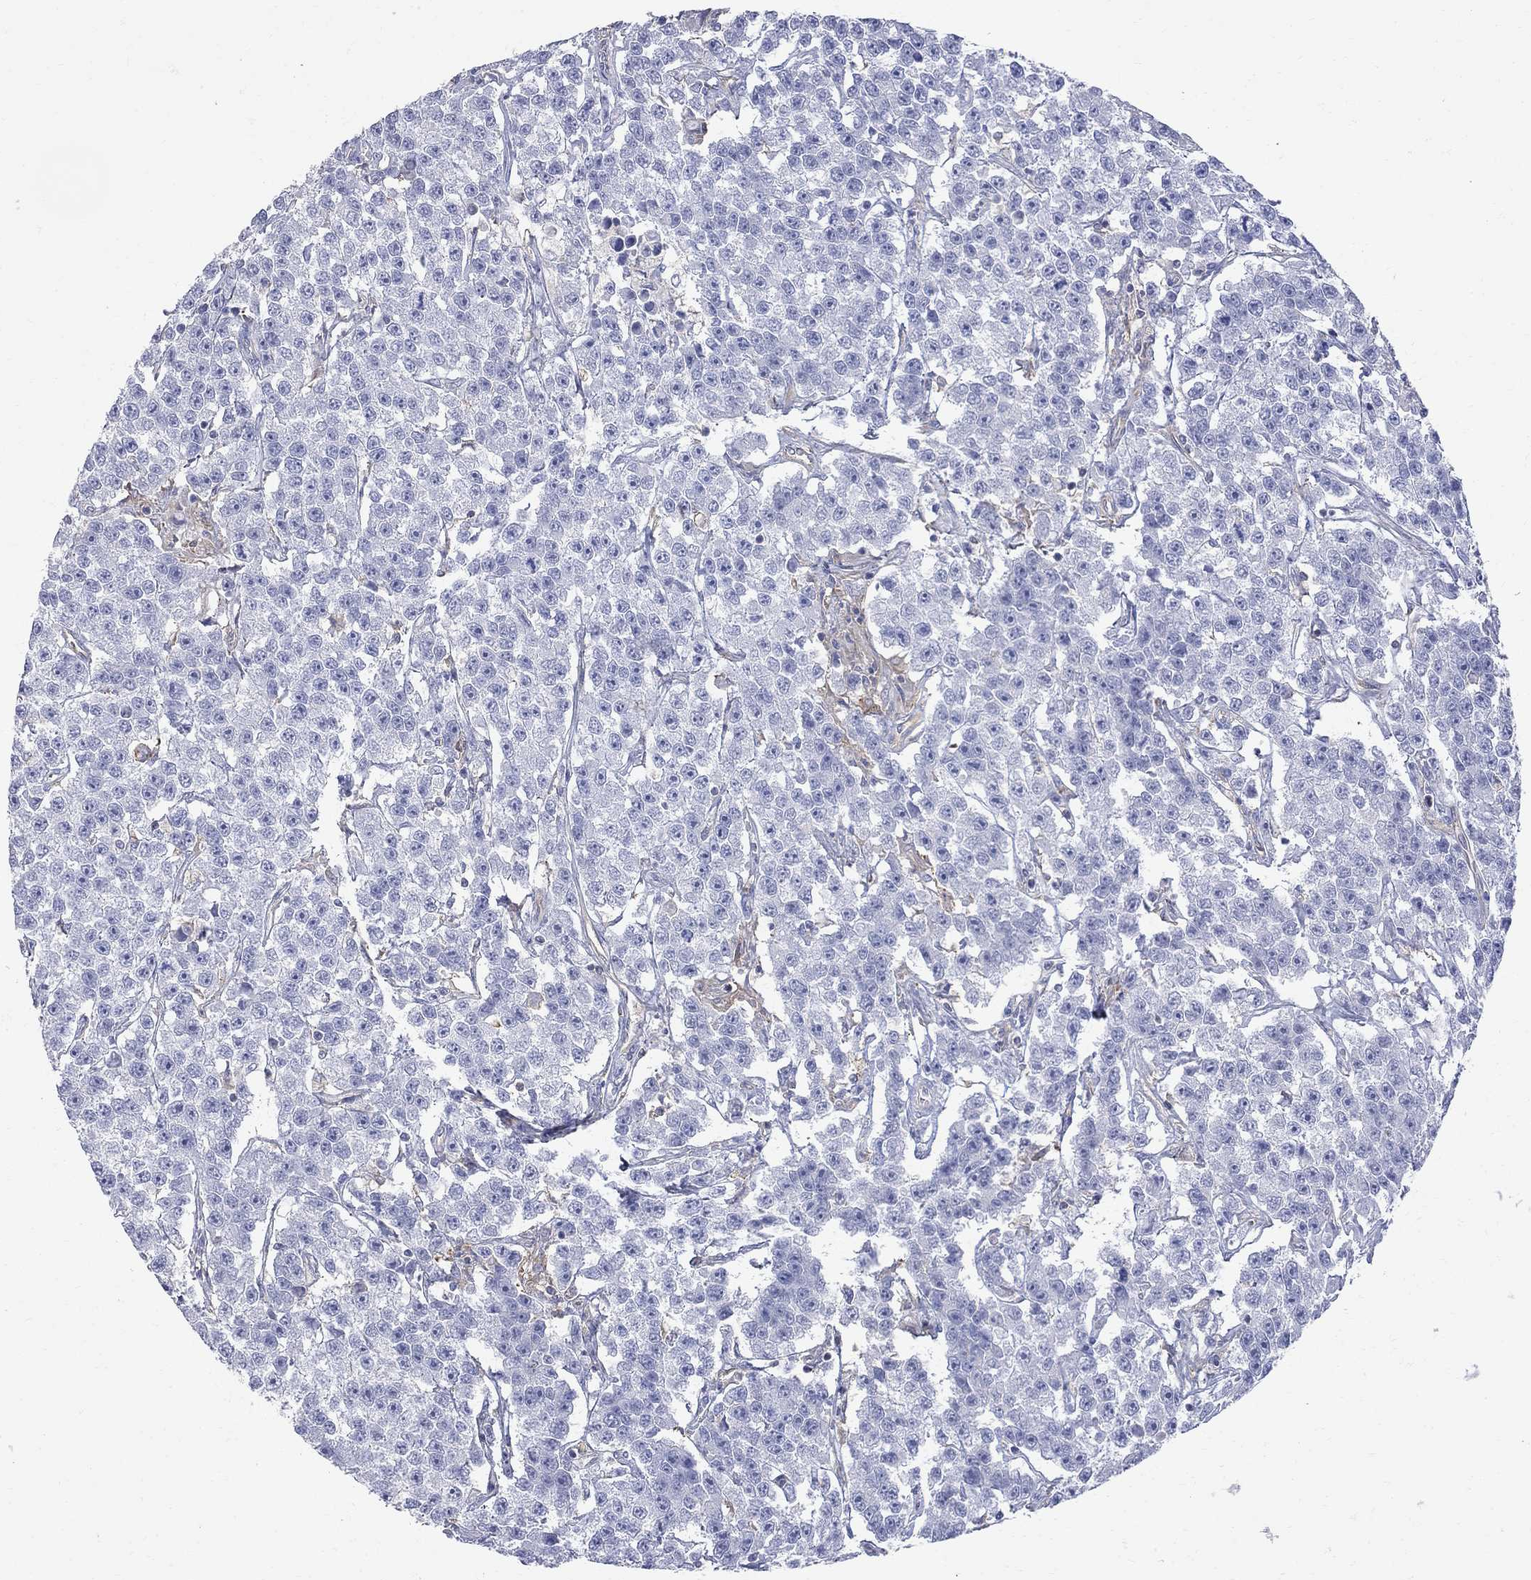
{"staining": {"intensity": "negative", "quantity": "none", "location": "none"}, "tissue": "testis cancer", "cell_type": "Tumor cells", "image_type": "cancer", "snomed": [{"axis": "morphology", "description": "Seminoma, NOS"}, {"axis": "topography", "description": "Testis"}], "caption": "Tumor cells are negative for protein expression in human testis cancer (seminoma).", "gene": "ABI3", "patient": {"sex": "male", "age": 59}}